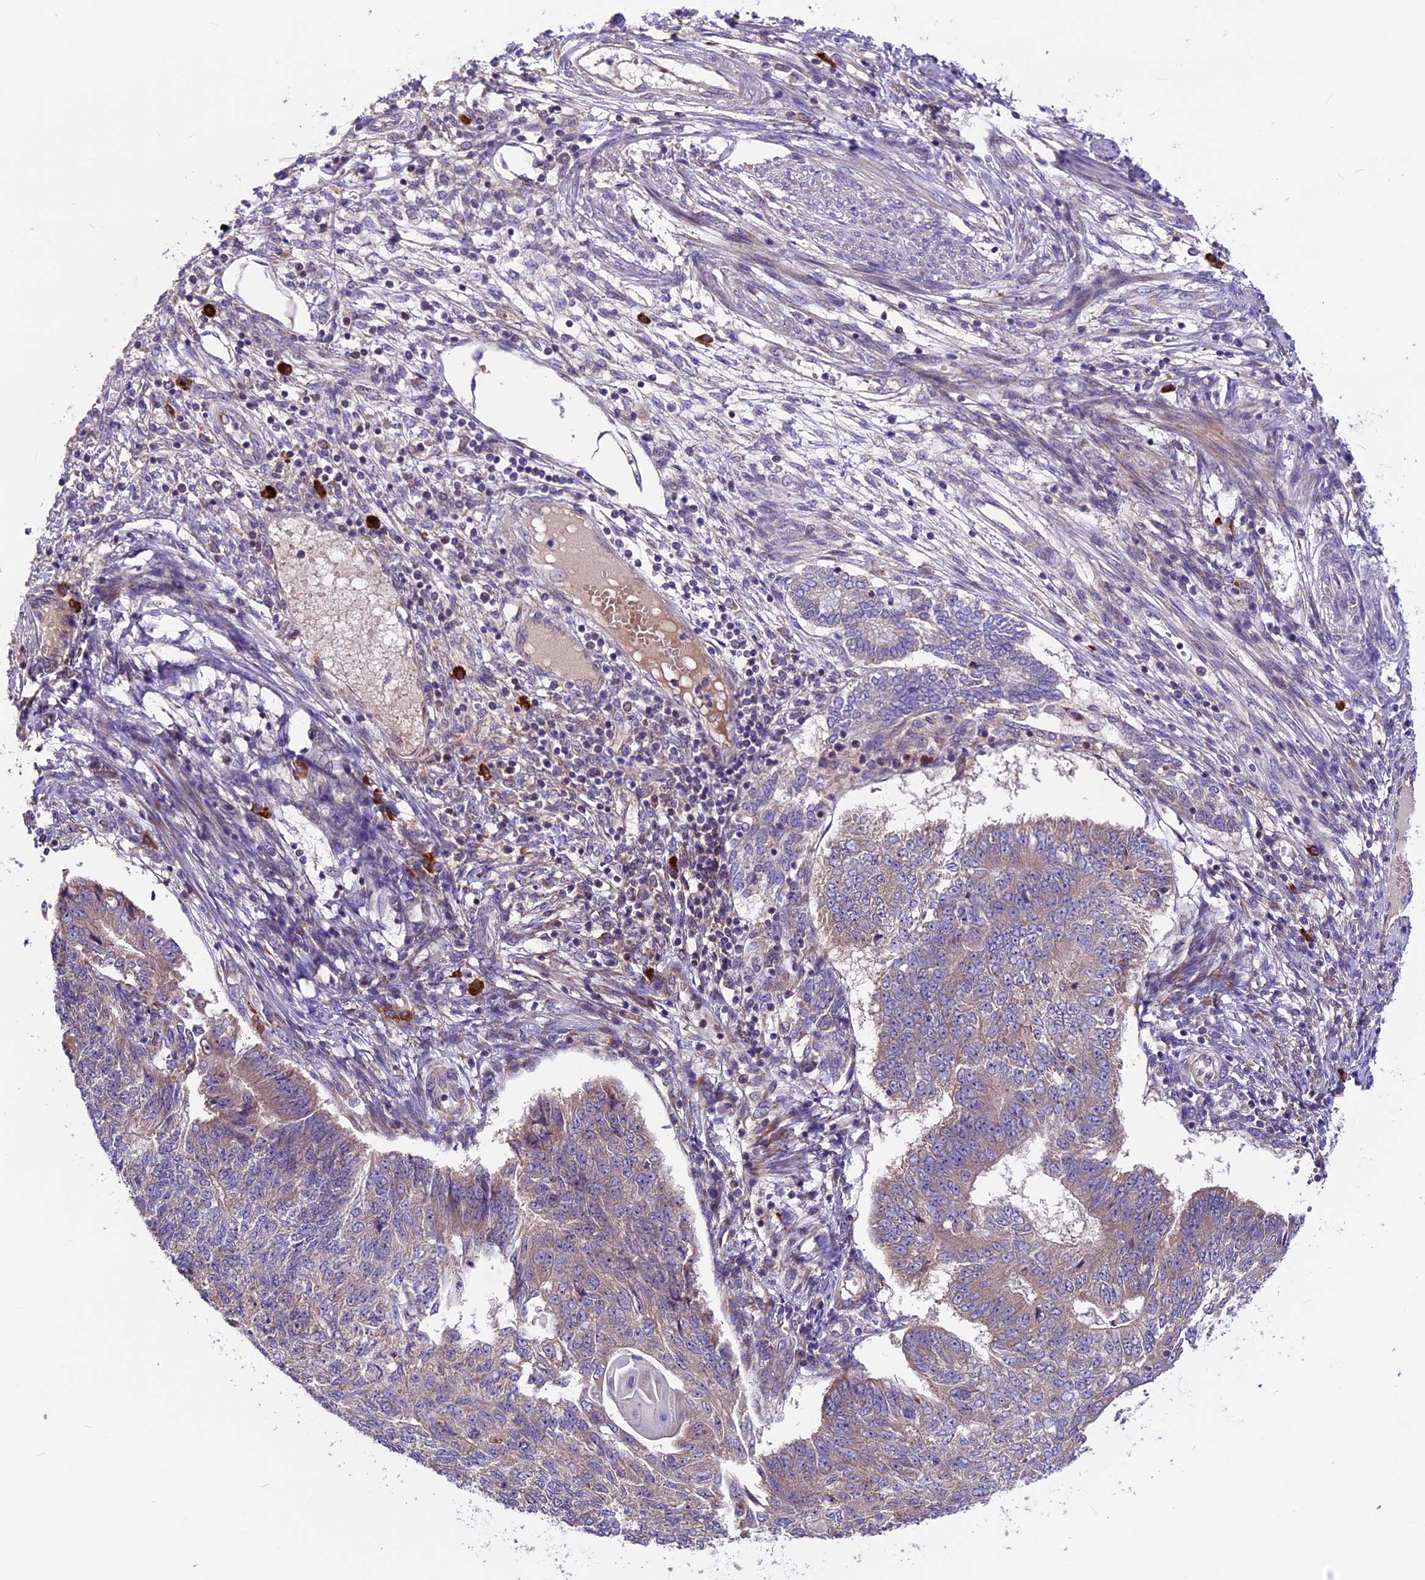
{"staining": {"intensity": "weak", "quantity": "25%-75%", "location": "cytoplasmic/membranous"}, "tissue": "endometrial cancer", "cell_type": "Tumor cells", "image_type": "cancer", "snomed": [{"axis": "morphology", "description": "Adenocarcinoma, NOS"}, {"axis": "topography", "description": "Endometrium"}], "caption": "Immunohistochemical staining of human endometrial cancer (adenocarcinoma) demonstrates weak cytoplasmic/membranous protein expression in approximately 25%-75% of tumor cells.", "gene": "FRY", "patient": {"sex": "female", "age": 32}}